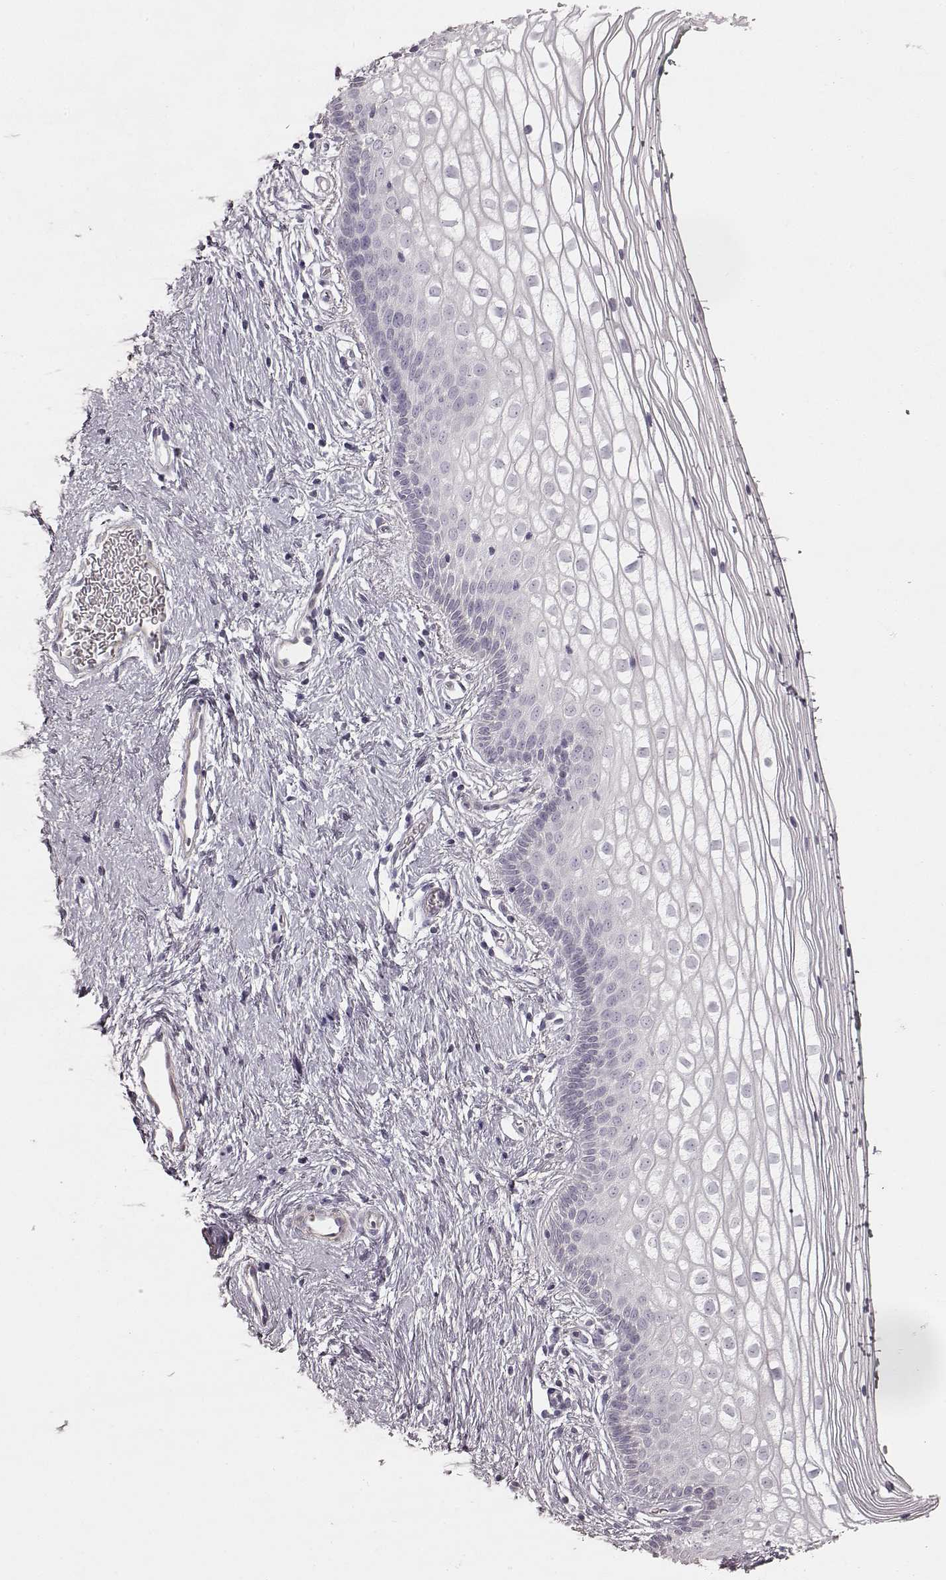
{"staining": {"intensity": "negative", "quantity": "none", "location": "none"}, "tissue": "vagina", "cell_type": "Squamous epithelial cells", "image_type": "normal", "snomed": [{"axis": "morphology", "description": "Normal tissue, NOS"}, {"axis": "topography", "description": "Vagina"}], "caption": "Photomicrograph shows no significant protein positivity in squamous epithelial cells of benign vagina. (Brightfield microscopy of DAB immunohistochemistry at high magnification).", "gene": "PRLHR", "patient": {"sex": "female", "age": 36}}